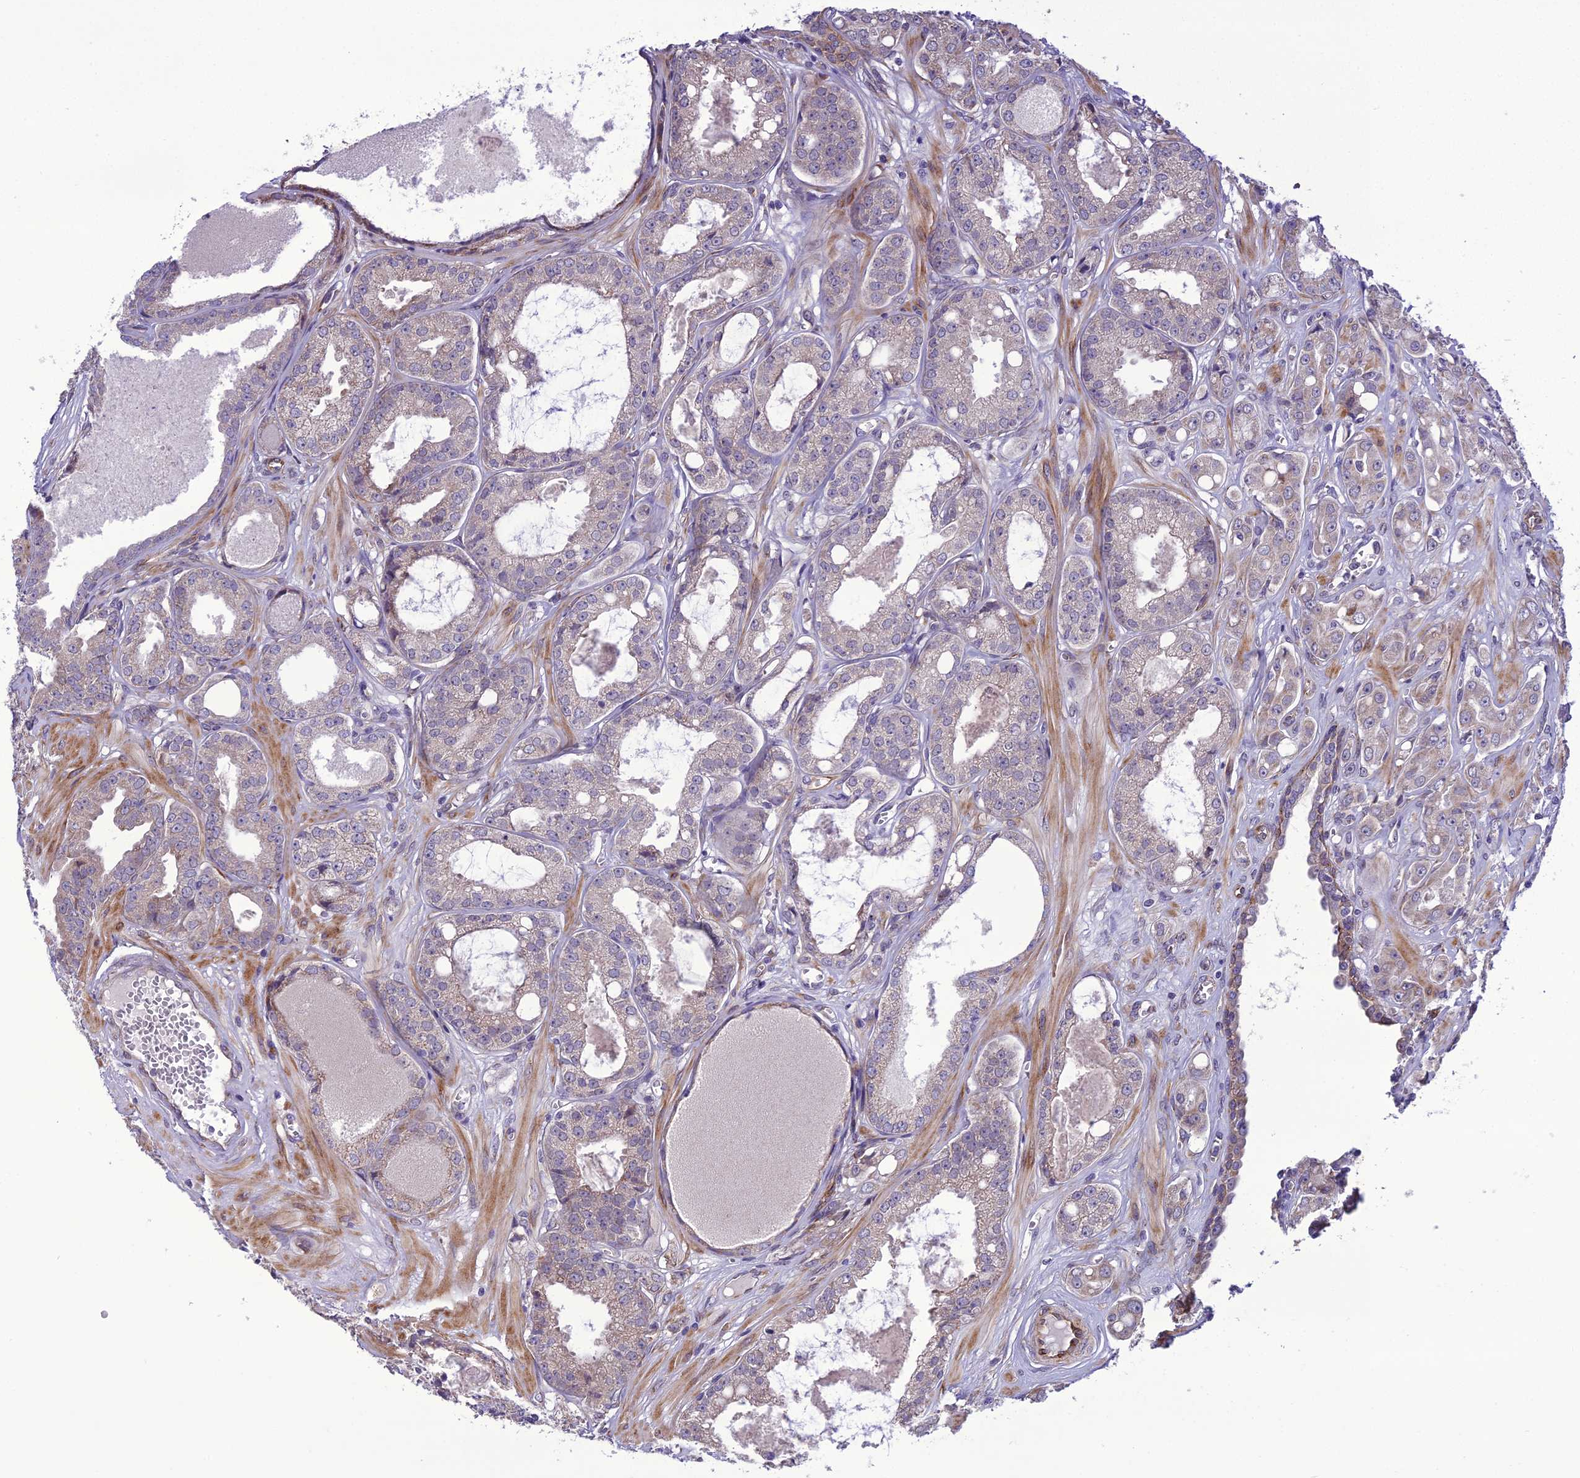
{"staining": {"intensity": "weak", "quantity": "<25%", "location": "cytoplasmic/membranous"}, "tissue": "prostate cancer", "cell_type": "Tumor cells", "image_type": "cancer", "snomed": [{"axis": "morphology", "description": "Adenocarcinoma, High grade"}, {"axis": "topography", "description": "Prostate"}], "caption": "IHC photomicrograph of human prostate cancer (adenocarcinoma (high-grade)) stained for a protein (brown), which displays no staining in tumor cells.", "gene": "NODAL", "patient": {"sex": "male", "age": 74}}